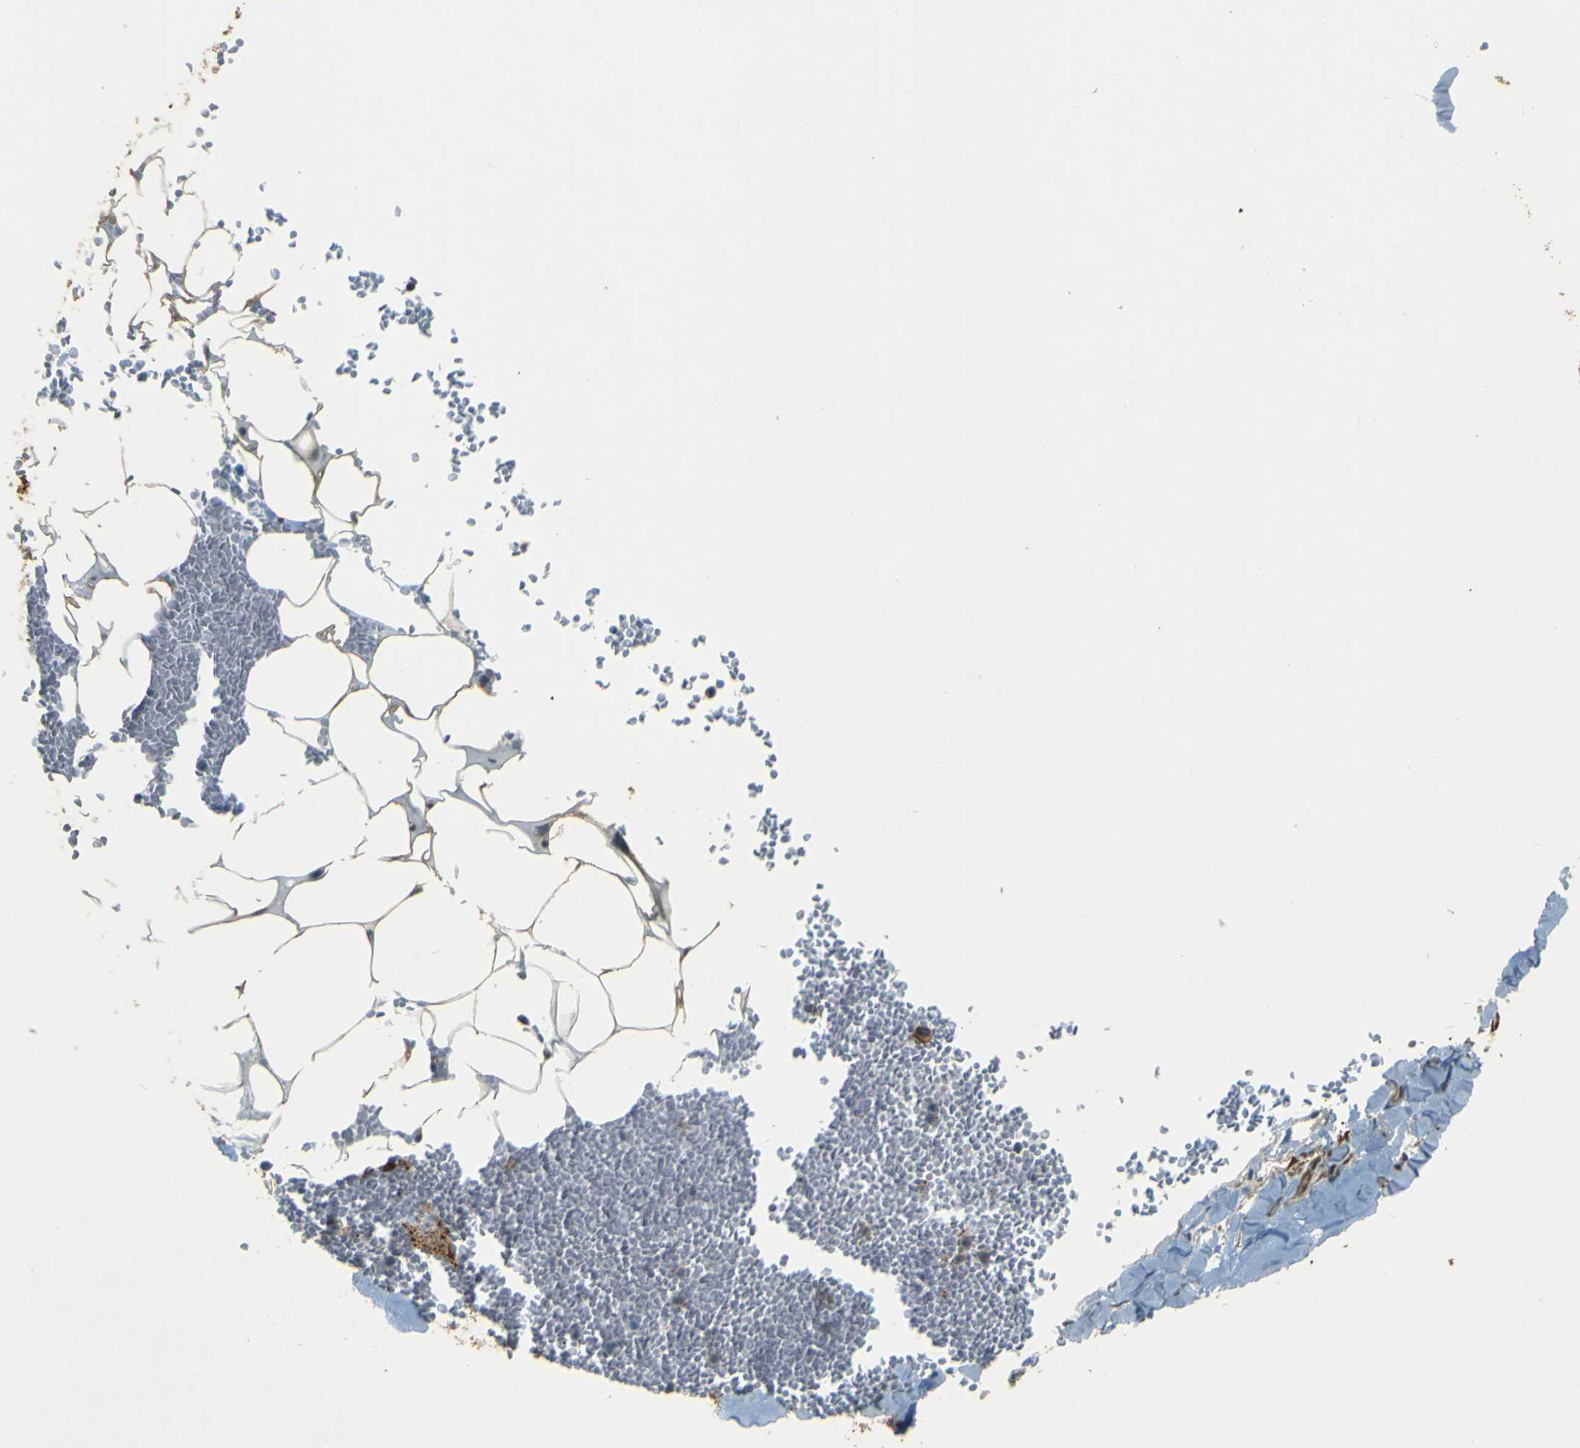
{"staining": {"intensity": "moderate", "quantity": ">75%", "location": "cytoplasmic/membranous"}, "tissue": "adipose tissue", "cell_type": "Adipocytes", "image_type": "normal", "snomed": [{"axis": "morphology", "description": "Normal tissue, NOS"}, {"axis": "topography", "description": "Adipose tissue"}, {"axis": "topography", "description": "Peripheral nerve tissue"}], "caption": "A high-resolution micrograph shows immunohistochemistry (IHC) staining of normal adipose tissue, which exhibits moderate cytoplasmic/membranous staining in approximately >75% of adipocytes. The staining is performed using DAB (3,3'-diaminobenzidine) brown chromogen to label protein expression. The nuclei are counter-stained blue using hematoxylin.", "gene": "NEXN", "patient": {"sex": "male", "age": 52}}